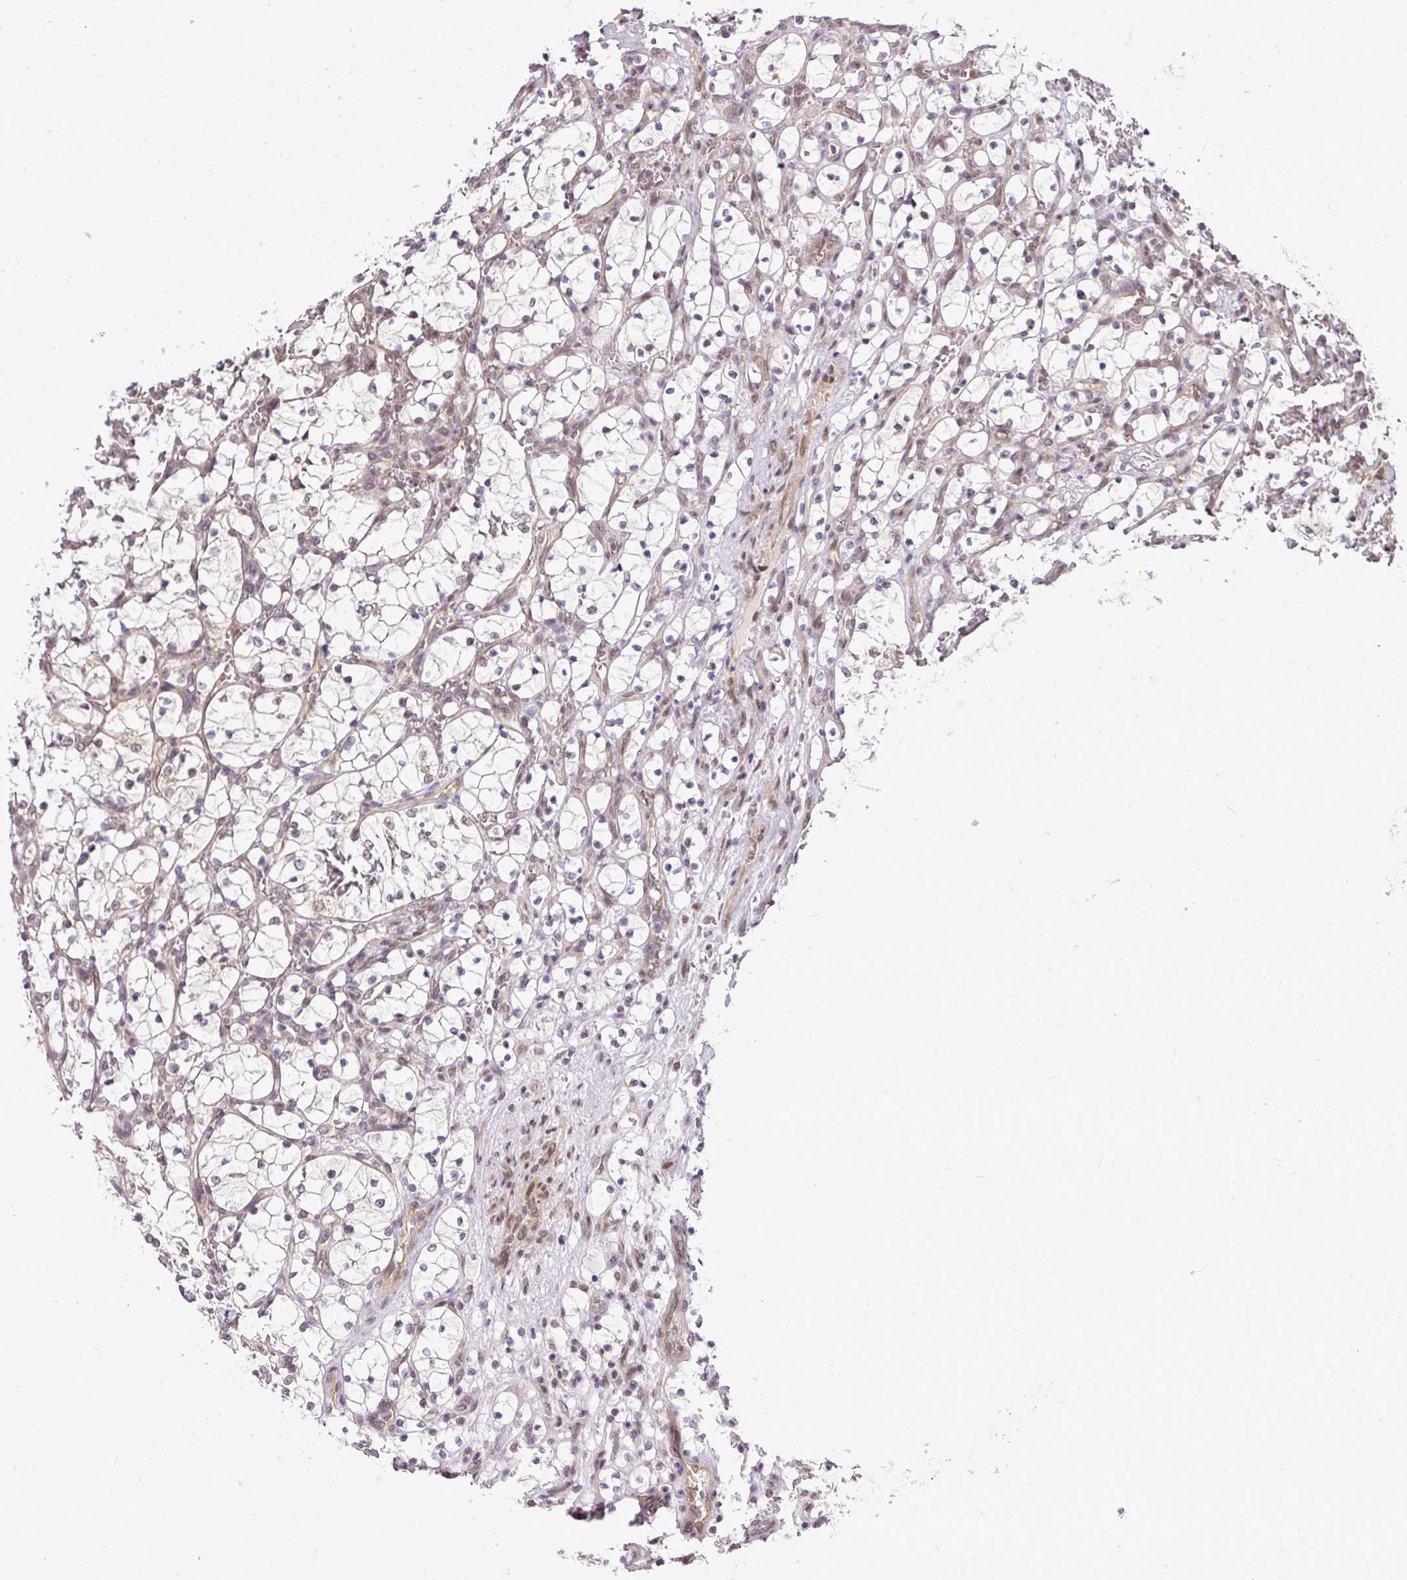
{"staining": {"intensity": "negative", "quantity": "none", "location": "none"}, "tissue": "renal cancer", "cell_type": "Tumor cells", "image_type": "cancer", "snomed": [{"axis": "morphology", "description": "Adenocarcinoma, NOS"}, {"axis": "topography", "description": "Kidney"}], "caption": "DAB immunohistochemical staining of renal cancer reveals no significant staining in tumor cells.", "gene": "C1orf226", "patient": {"sex": "female", "age": 69}}